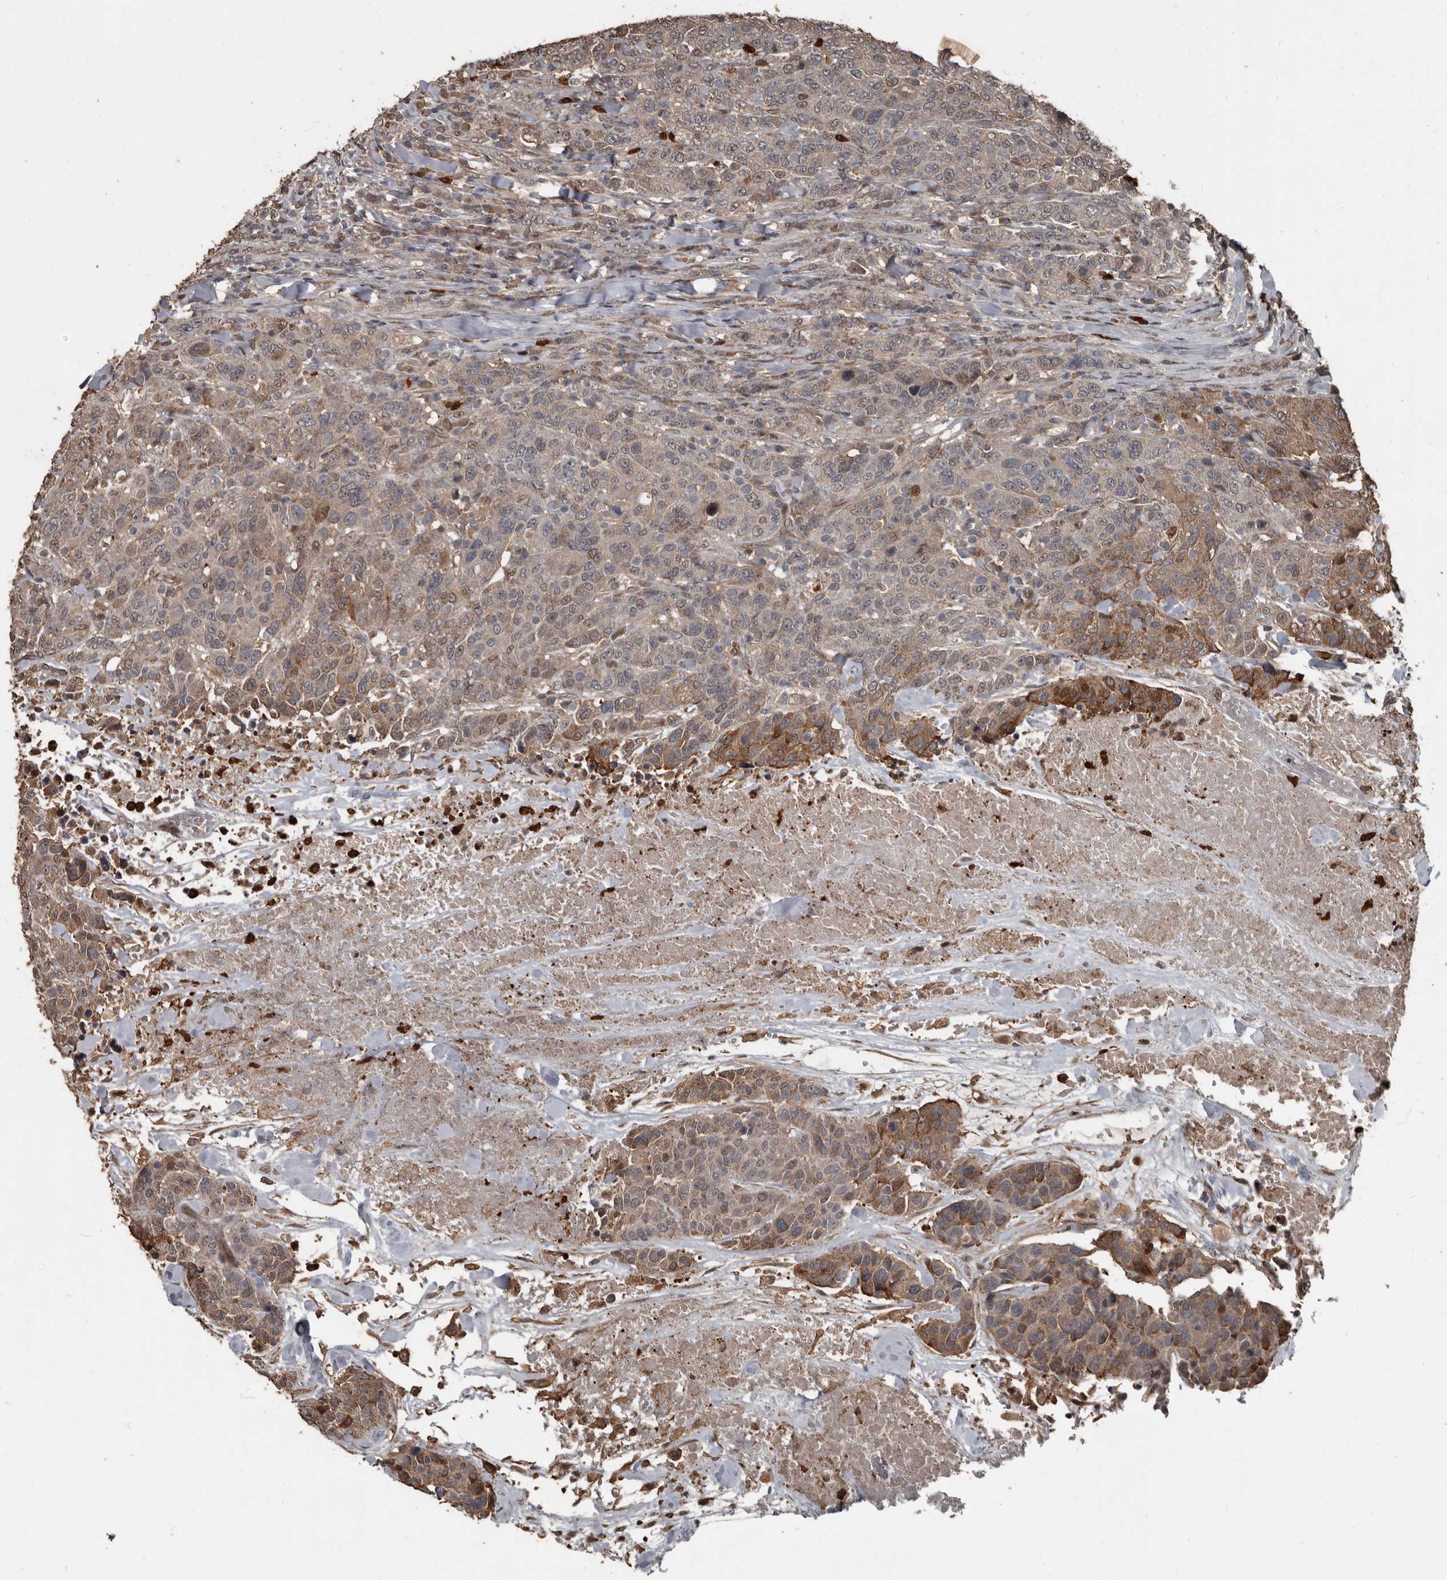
{"staining": {"intensity": "moderate", "quantity": "<25%", "location": "cytoplasmic/membranous,nuclear"}, "tissue": "breast cancer", "cell_type": "Tumor cells", "image_type": "cancer", "snomed": [{"axis": "morphology", "description": "Duct carcinoma"}, {"axis": "topography", "description": "Breast"}], "caption": "There is low levels of moderate cytoplasmic/membranous and nuclear positivity in tumor cells of breast cancer, as demonstrated by immunohistochemical staining (brown color).", "gene": "FSBP", "patient": {"sex": "female", "age": 37}}